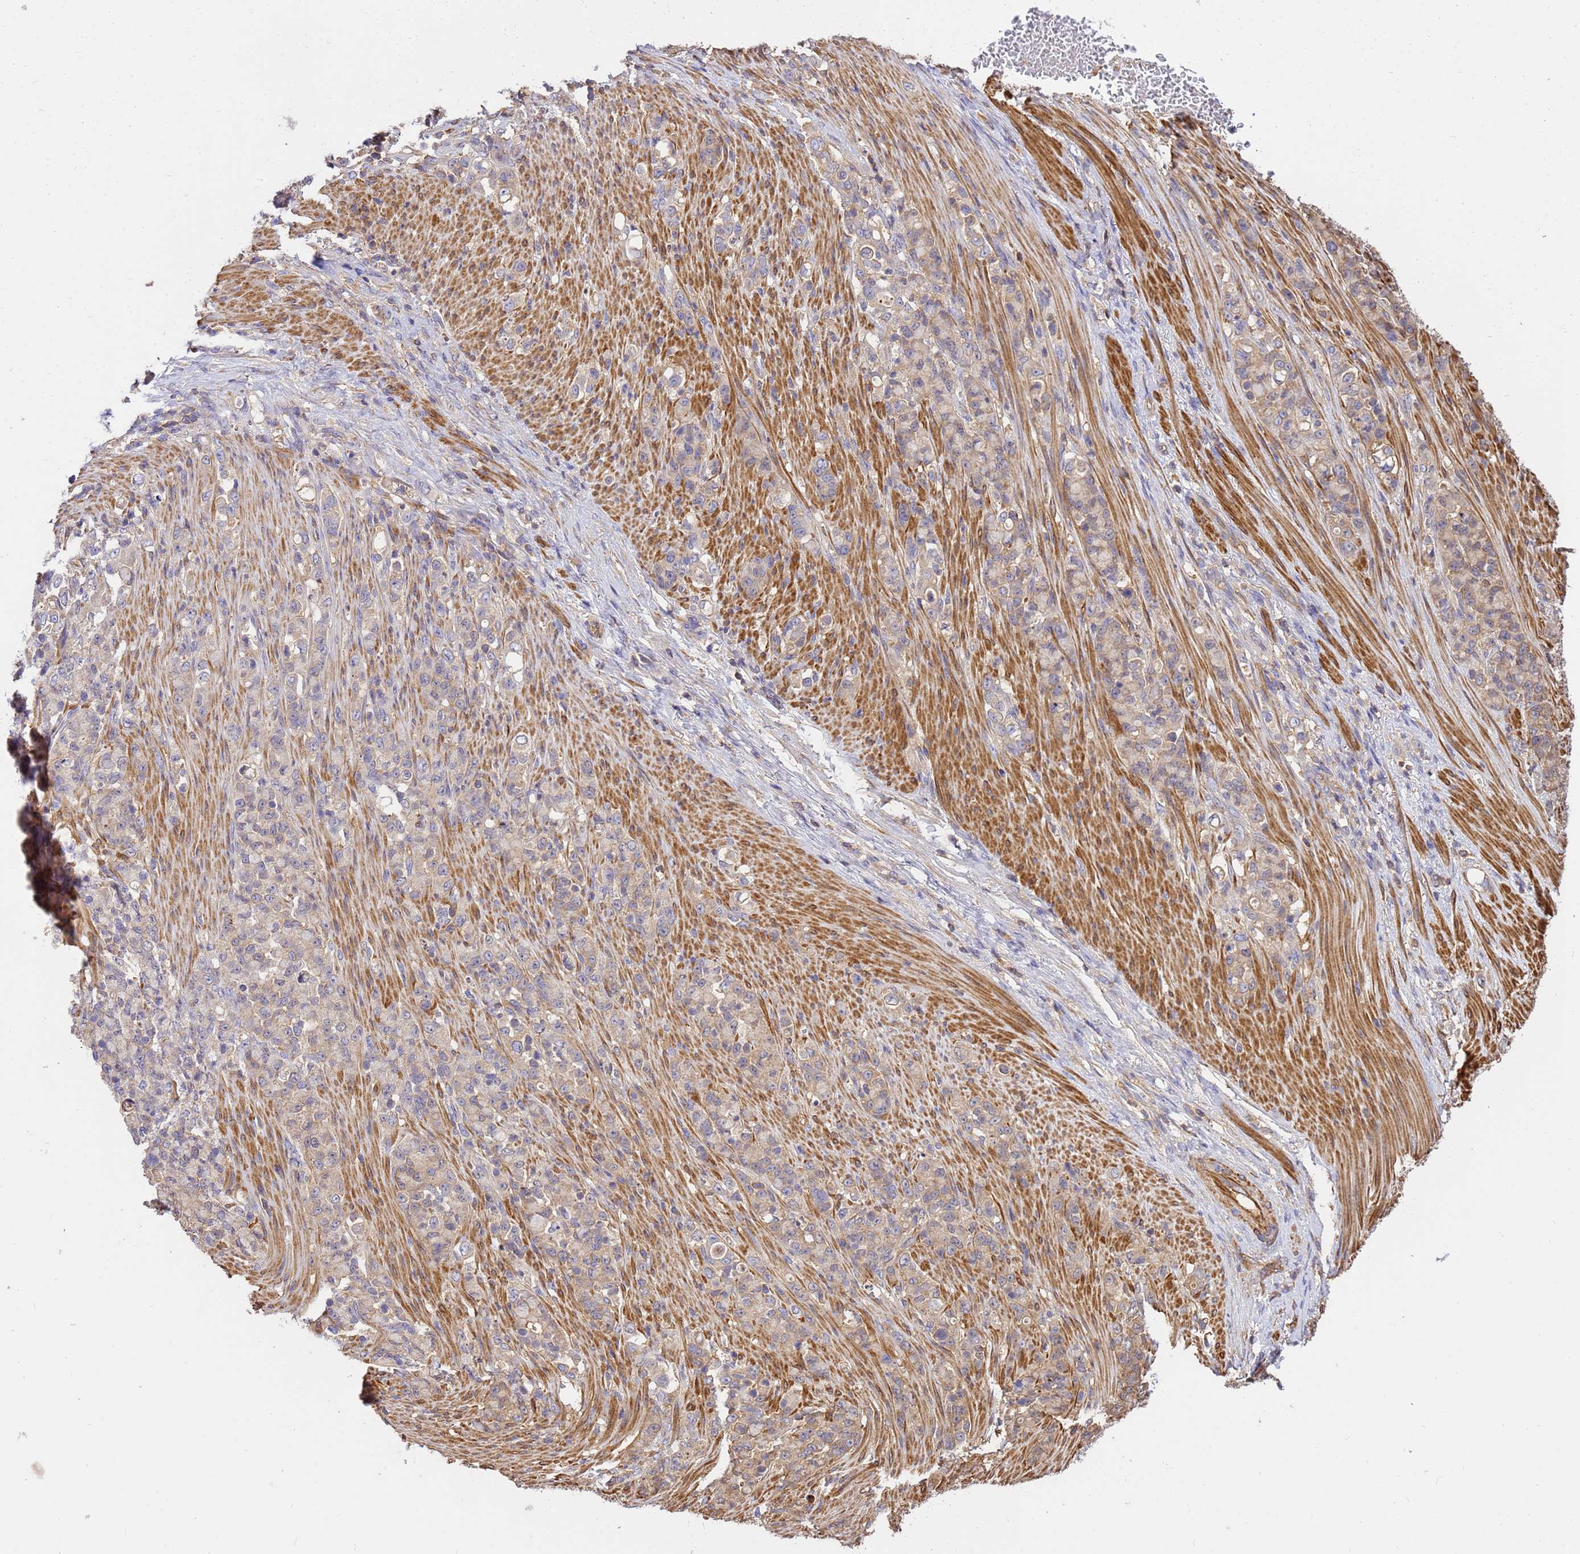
{"staining": {"intensity": "weak", "quantity": ">75%", "location": "cytoplasmic/membranous"}, "tissue": "stomach cancer", "cell_type": "Tumor cells", "image_type": "cancer", "snomed": [{"axis": "morphology", "description": "Normal tissue, NOS"}, {"axis": "morphology", "description": "Adenocarcinoma, NOS"}, {"axis": "topography", "description": "Stomach"}], "caption": "High-power microscopy captured an IHC micrograph of stomach adenocarcinoma, revealing weak cytoplasmic/membranous staining in about >75% of tumor cells.", "gene": "WDR64", "patient": {"sex": "female", "age": 79}}